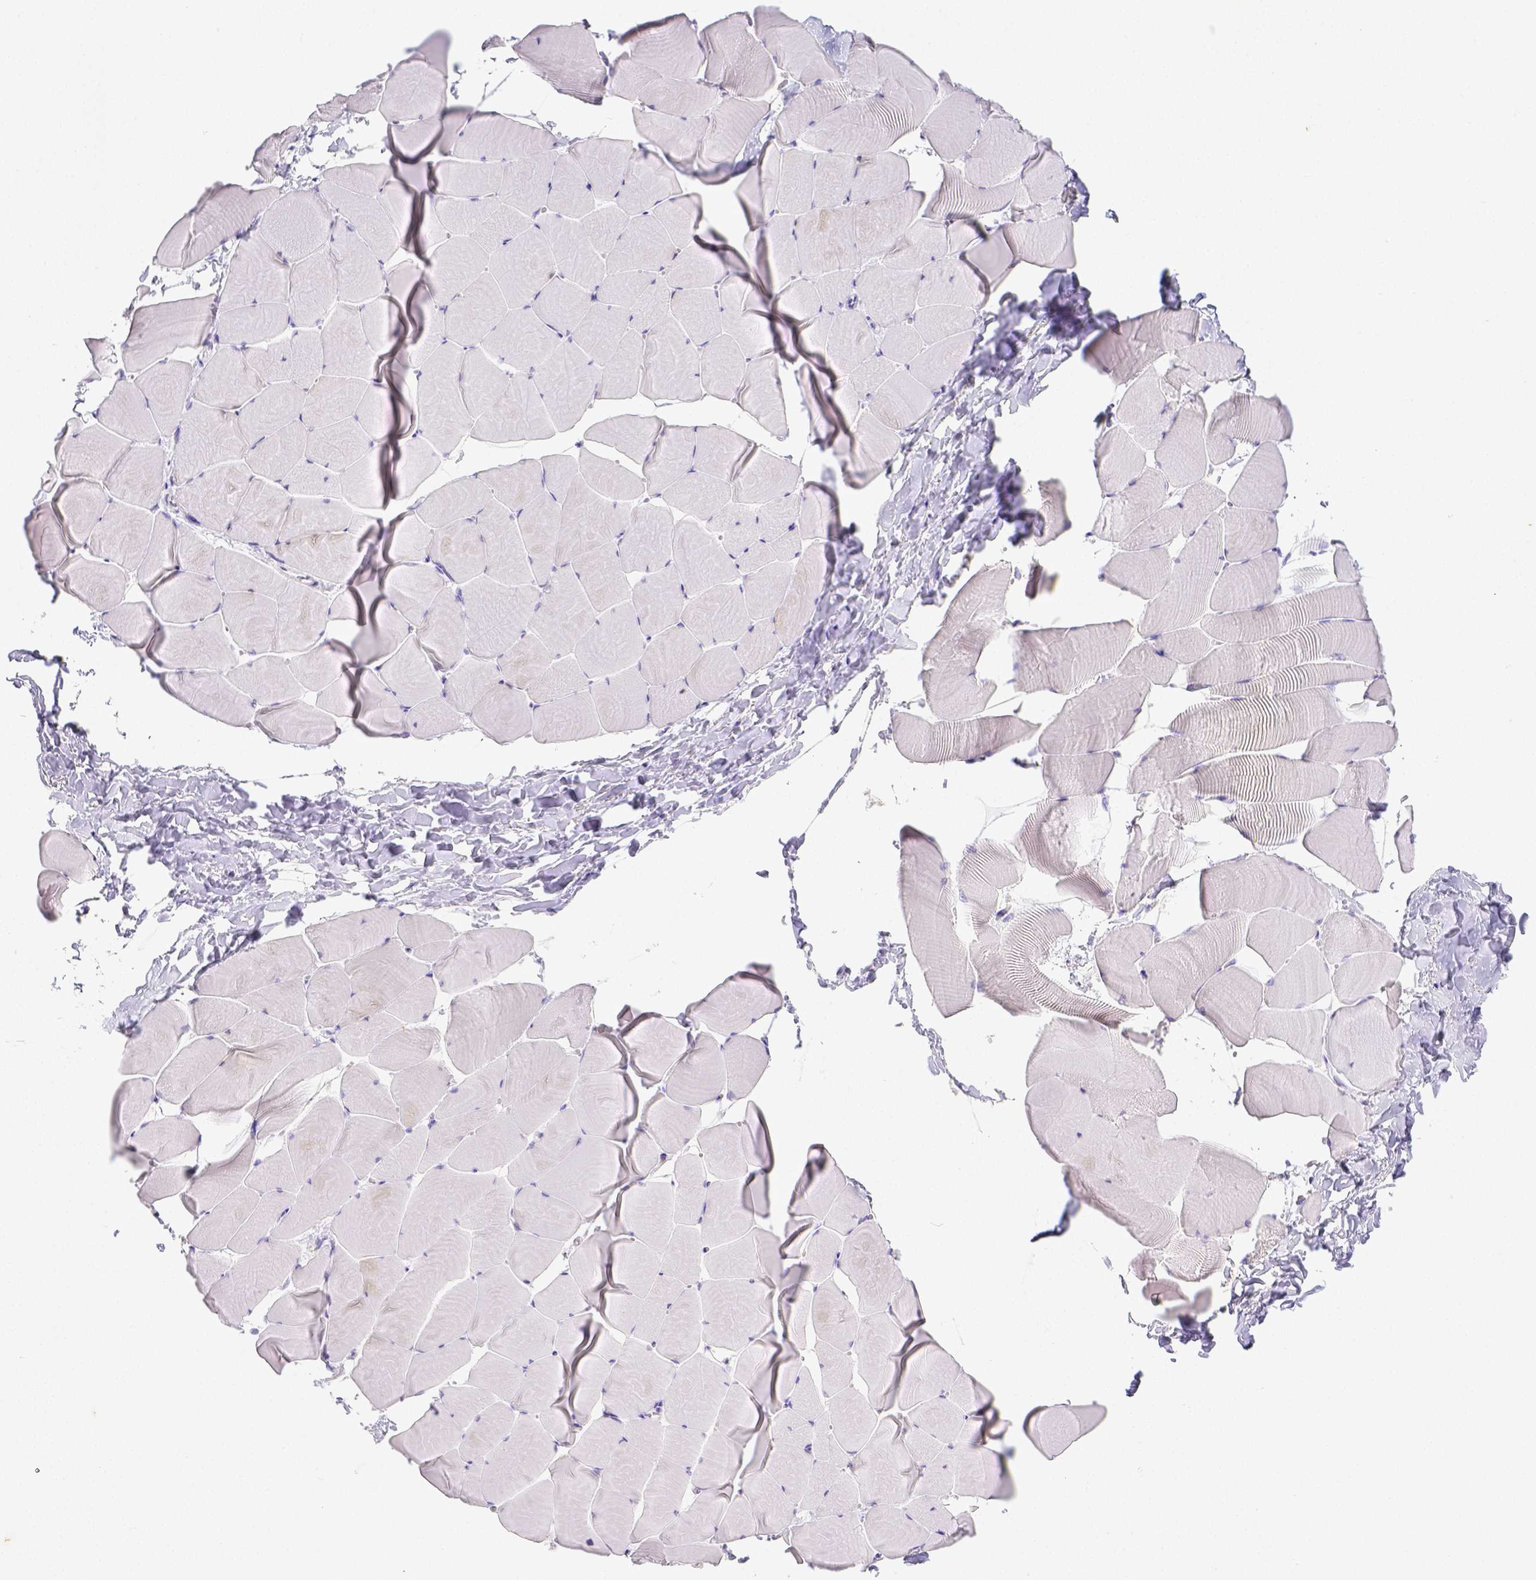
{"staining": {"intensity": "negative", "quantity": "none", "location": "none"}, "tissue": "skeletal muscle", "cell_type": "Myocytes", "image_type": "normal", "snomed": [{"axis": "morphology", "description": "Normal tissue, NOS"}, {"axis": "topography", "description": "Skeletal muscle"}], "caption": "High power microscopy photomicrograph of an immunohistochemistry micrograph of unremarkable skeletal muscle, revealing no significant positivity in myocytes.", "gene": "ARHGAP36", "patient": {"sex": "male", "age": 25}}